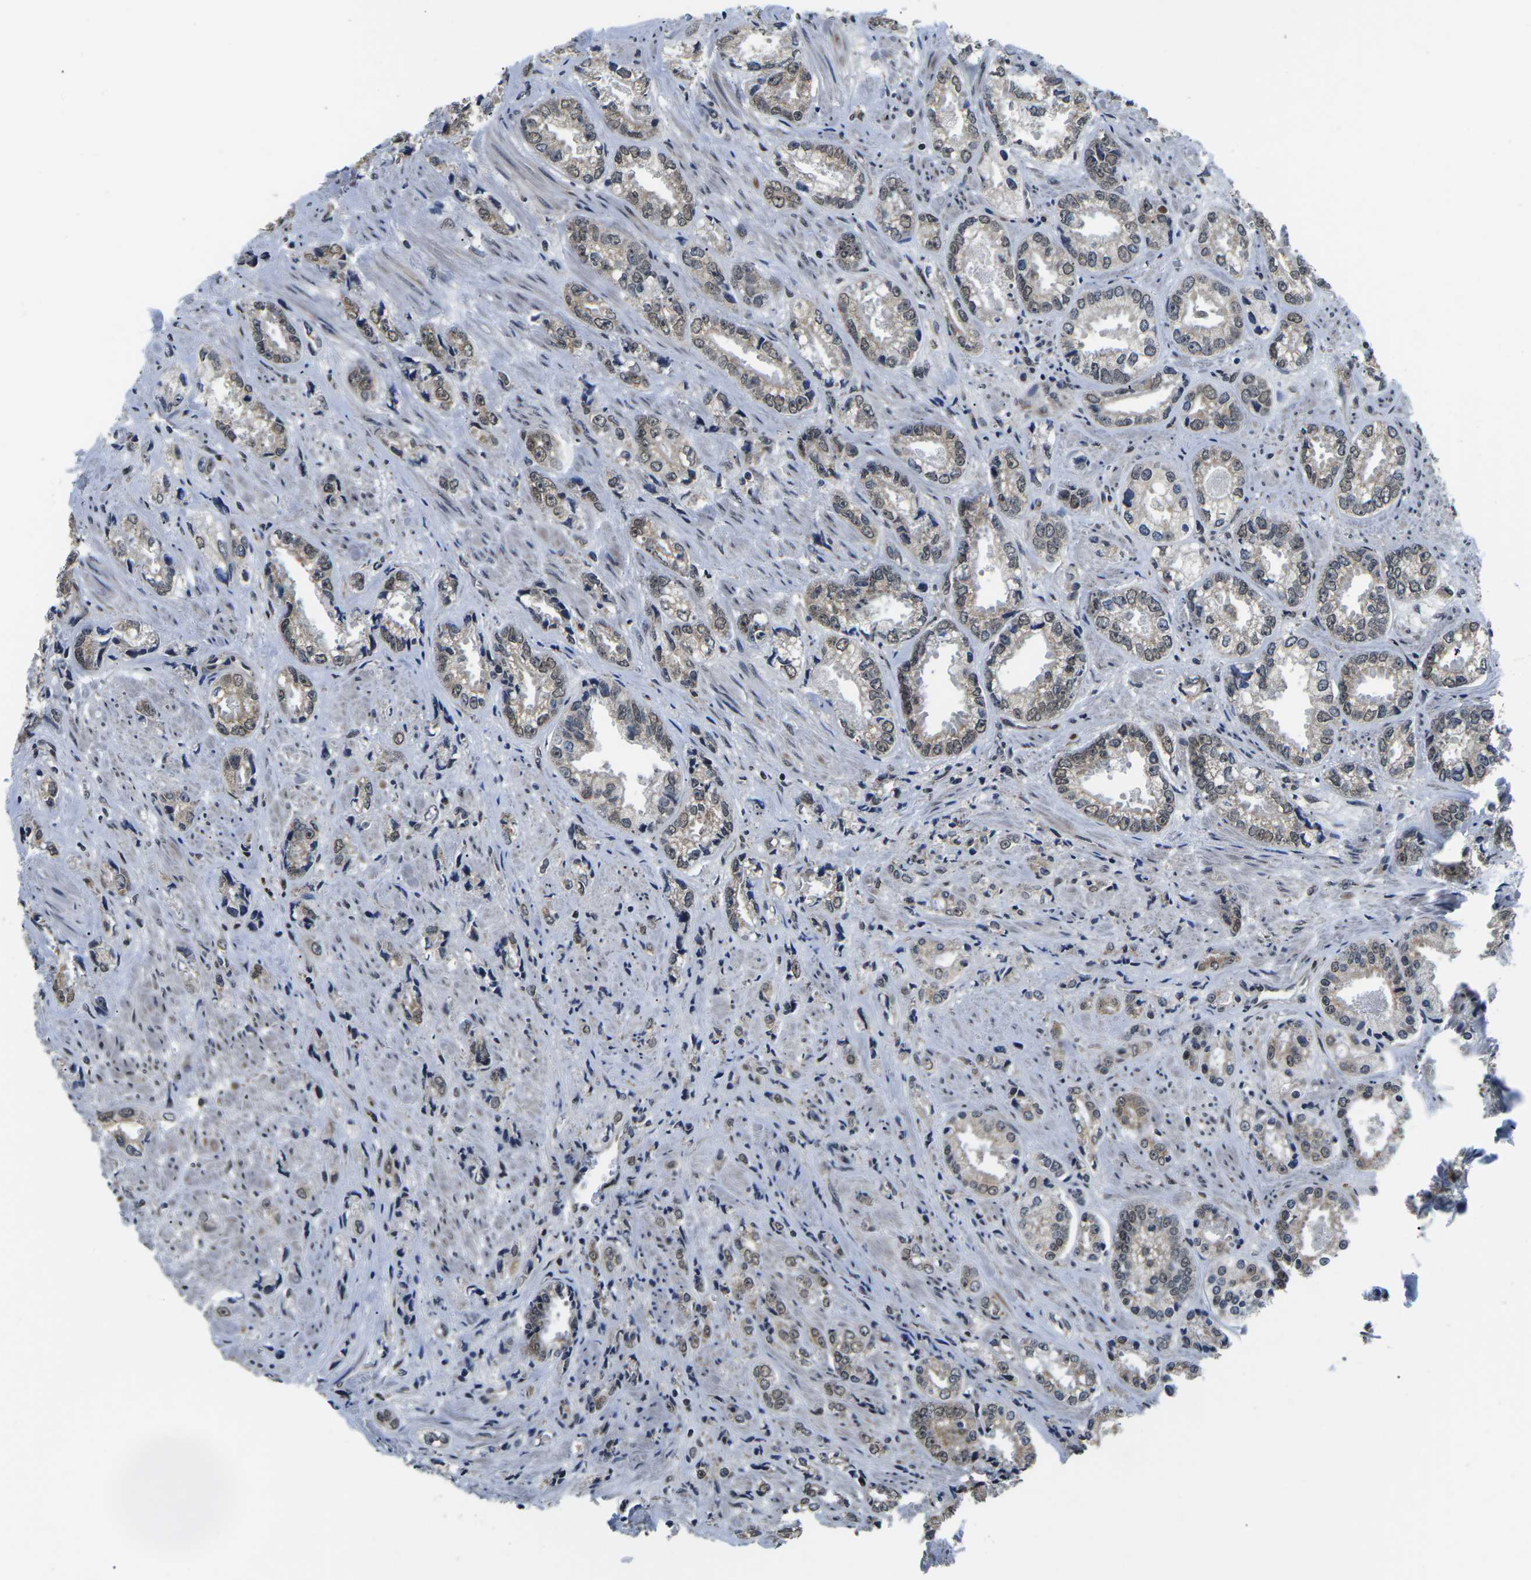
{"staining": {"intensity": "weak", "quantity": ">75%", "location": "cytoplasmic/membranous,nuclear"}, "tissue": "prostate cancer", "cell_type": "Tumor cells", "image_type": "cancer", "snomed": [{"axis": "morphology", "description": "Adenocarcinoma, High grade"}, {"axis": "topography", "description": "Prostate"}], "caption": "Immunohistochemical staining of prostate cancer displays low levels of weak cytoplasmic/membranous and nuclear positivity in approximately >75% of tumor cells. Using DAB (brown) and hematoxylin (blue) stains, captured at high magnification using brightfield microscopy.", "gene": "CCNE1", "patient": {"sex": "male", "age": 61}}